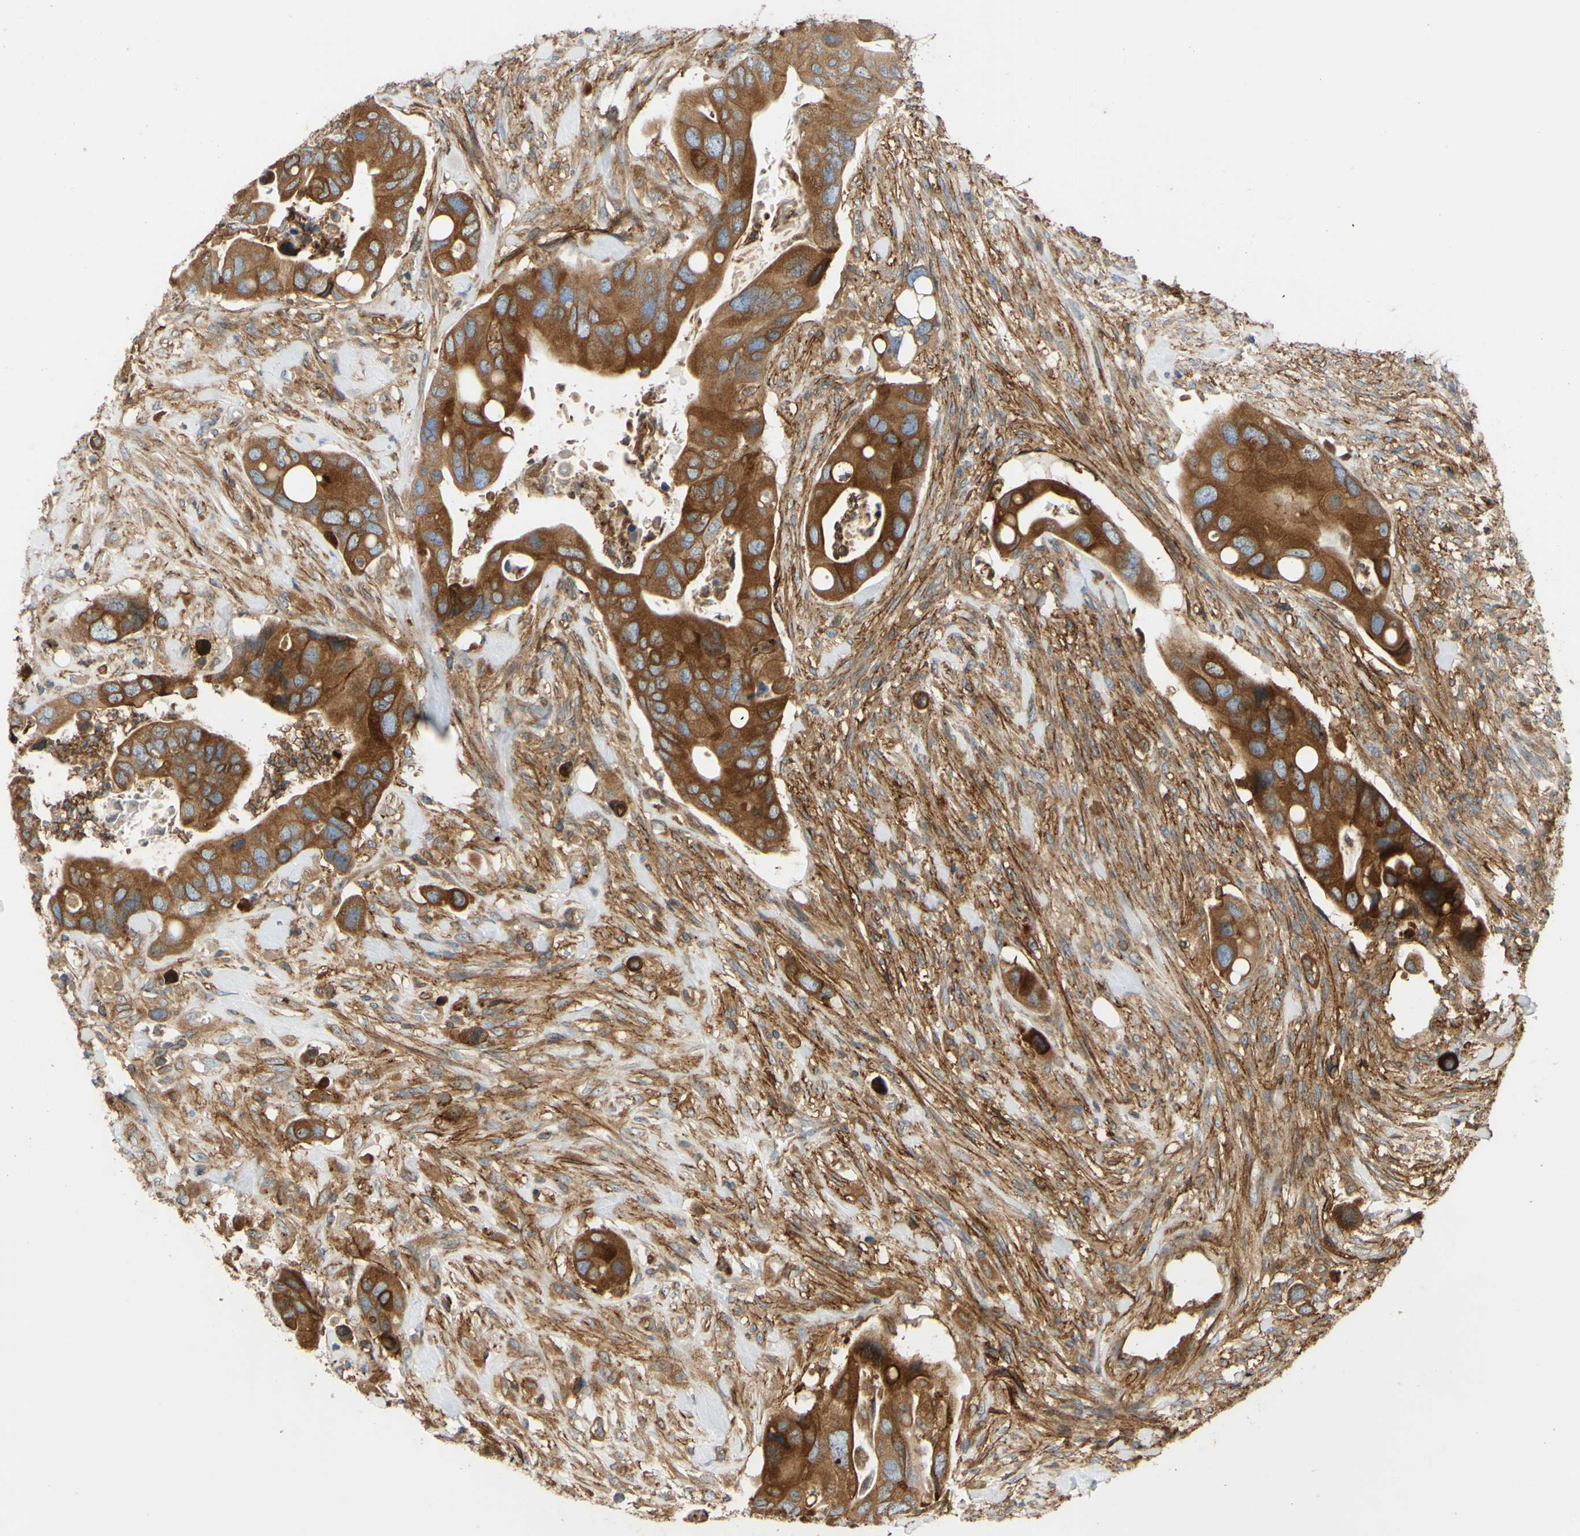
{"staining": {"intensity": "moderate", "quantity": ">75%", "location": "cytoplasmic/membranous"}, "tissue": "colorectal cancer", "cell_type": "Tumor cells", "image_type": "cancer", "snomed": [{"axis": "morphology", "description": "Adenocarcinoma, NOS"}, {"axis": "topography", "description": "Rectum"}], "caption": "IHC (DAB) staining of colorectal adenocarcinoma displays moderate cytoplasmic/membranous protein positivity in about >75% of tumor cells.", "gene": "POR", "patient": {"sex": "female", "age": 57}}